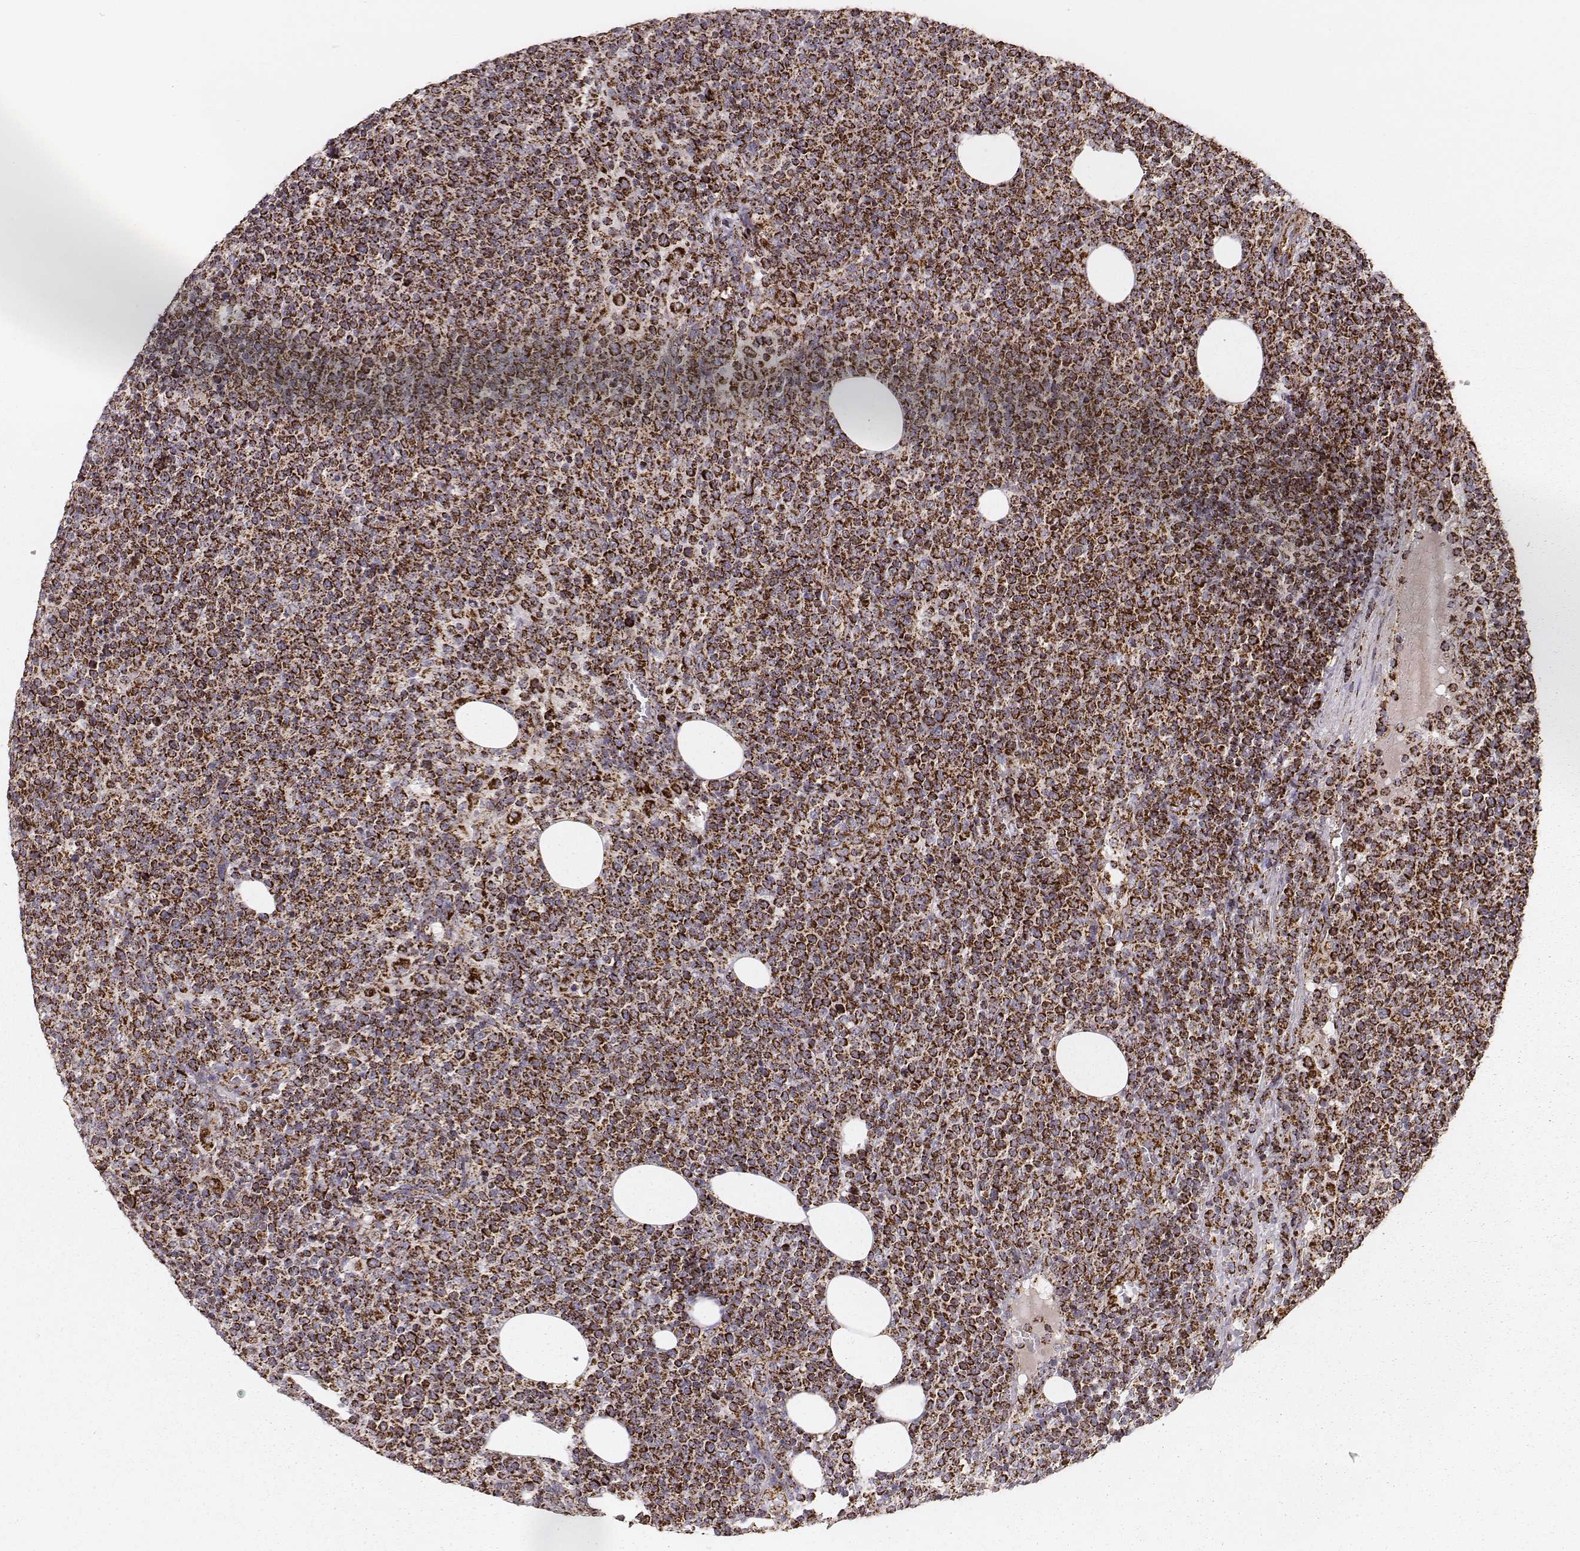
{"staining": {"intensity": "strong", "quantity": ">75%", "location": "cytoplasmic/membranous"}, "tissue": "lymphoma", "cell_type": "Tumor cells", "image_type": "cancer", "snomed": [{"axis": "morphology", "description": "Malignant lymphoma, non-Hodgkin's type, High grade"}, {"axis": "topography", "description": "Lymph node"}], "caption": "The immunohistochemical stain shows strong cytoplasmic/membranous expression in tumor cells of lymphoma tissue.", "gene": "TUFM", "patient": {"sex": "male", "age": 61}}